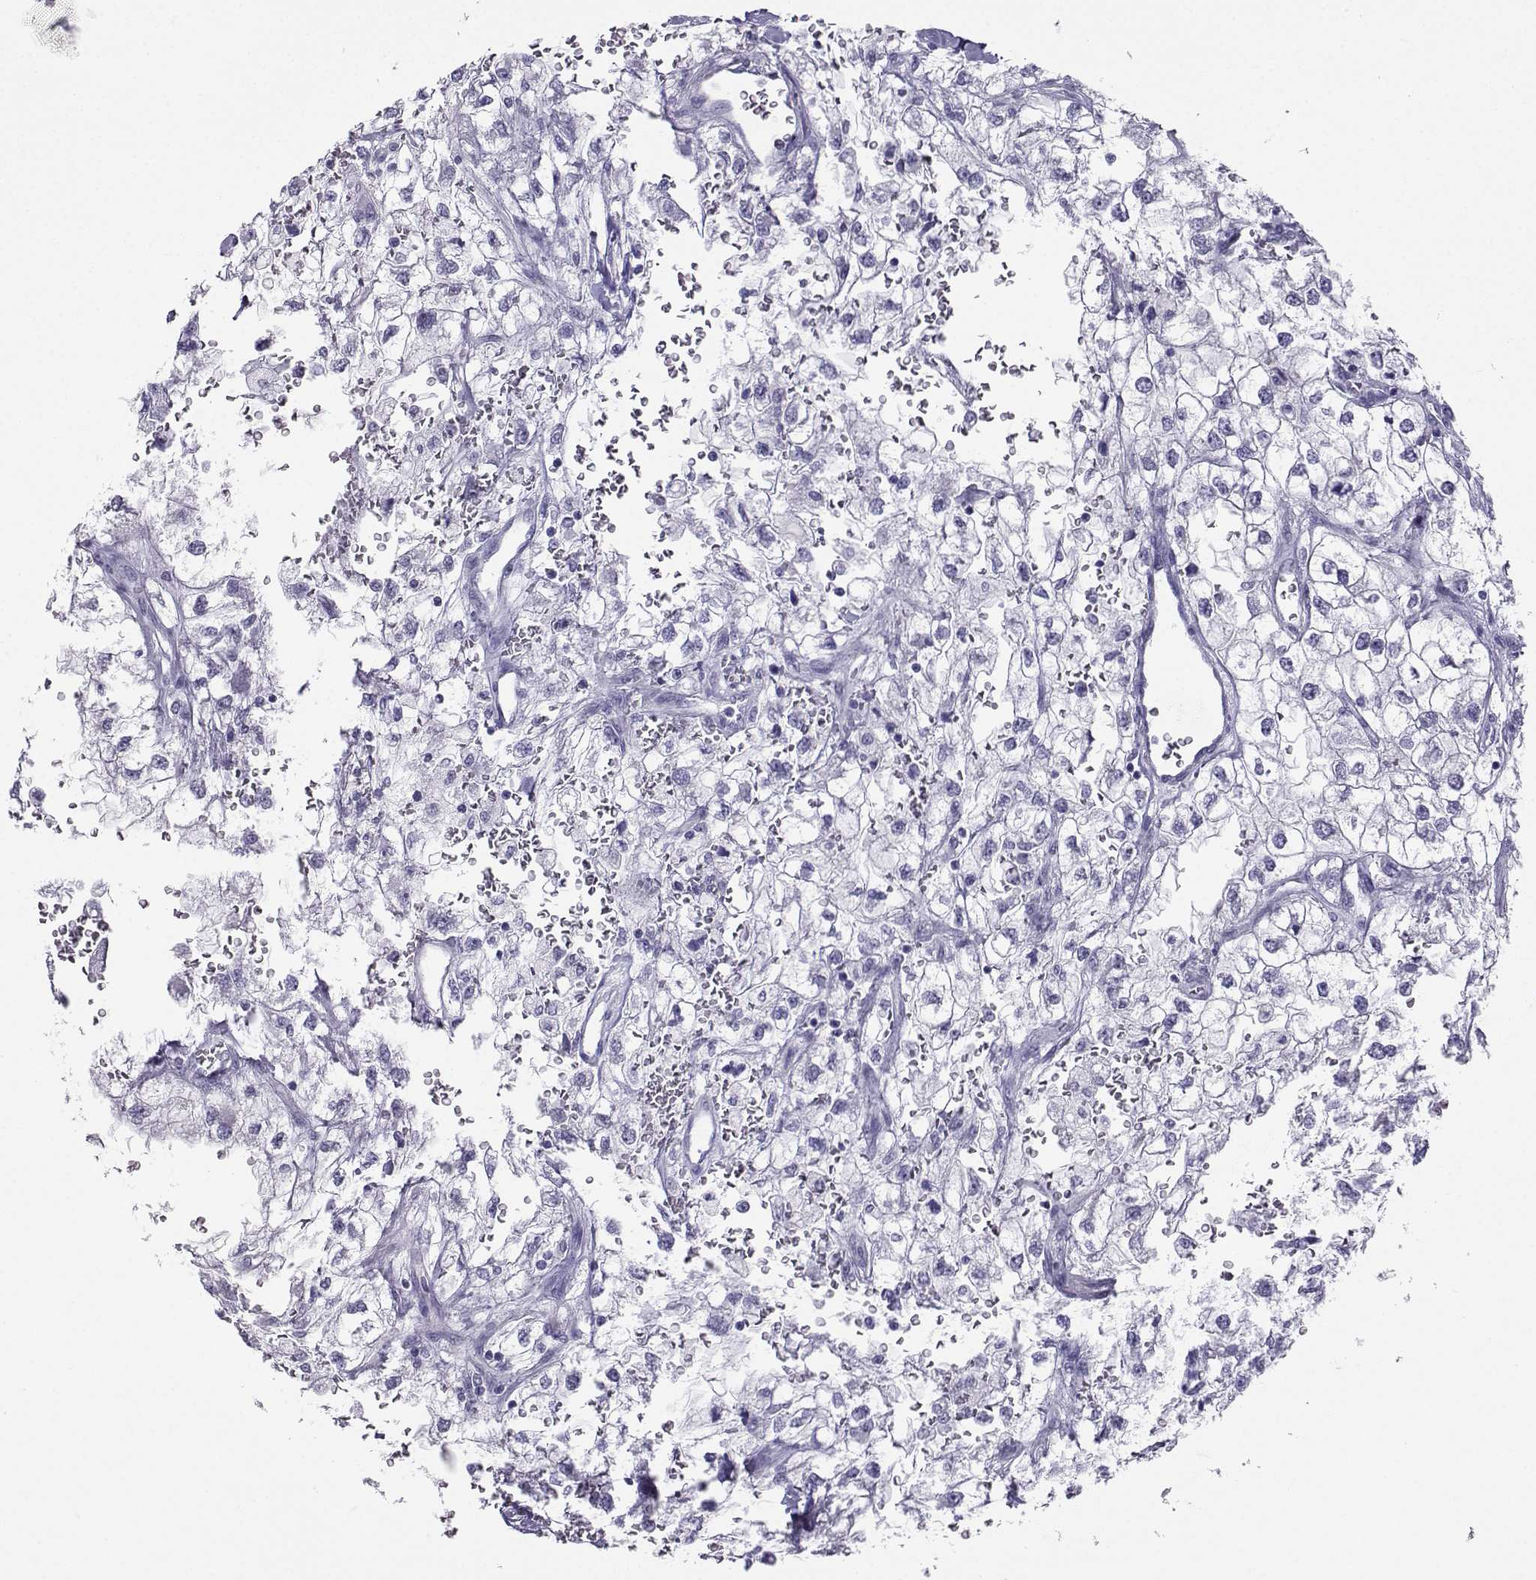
{"staining": {"intensity": "negative", "quantity": "none", "location": "none"}, "tissue": "renal cancer", "cell_type": "Tumor cells", "image_type": "cancer", "snomed": [{"axis": "morphology", "description": "Adenocarcinoma, NOS"}, {"axis": "topography", "description": "Kidney"}], "caption": "DAB (3,3'-diaminobenzidine) immunohistochemical staining of human adenocarcinoma (renal) displays no significant positivity in tumor cells.", "gene": "KIF17", "patient": {"sex": "male", "age": 59}}